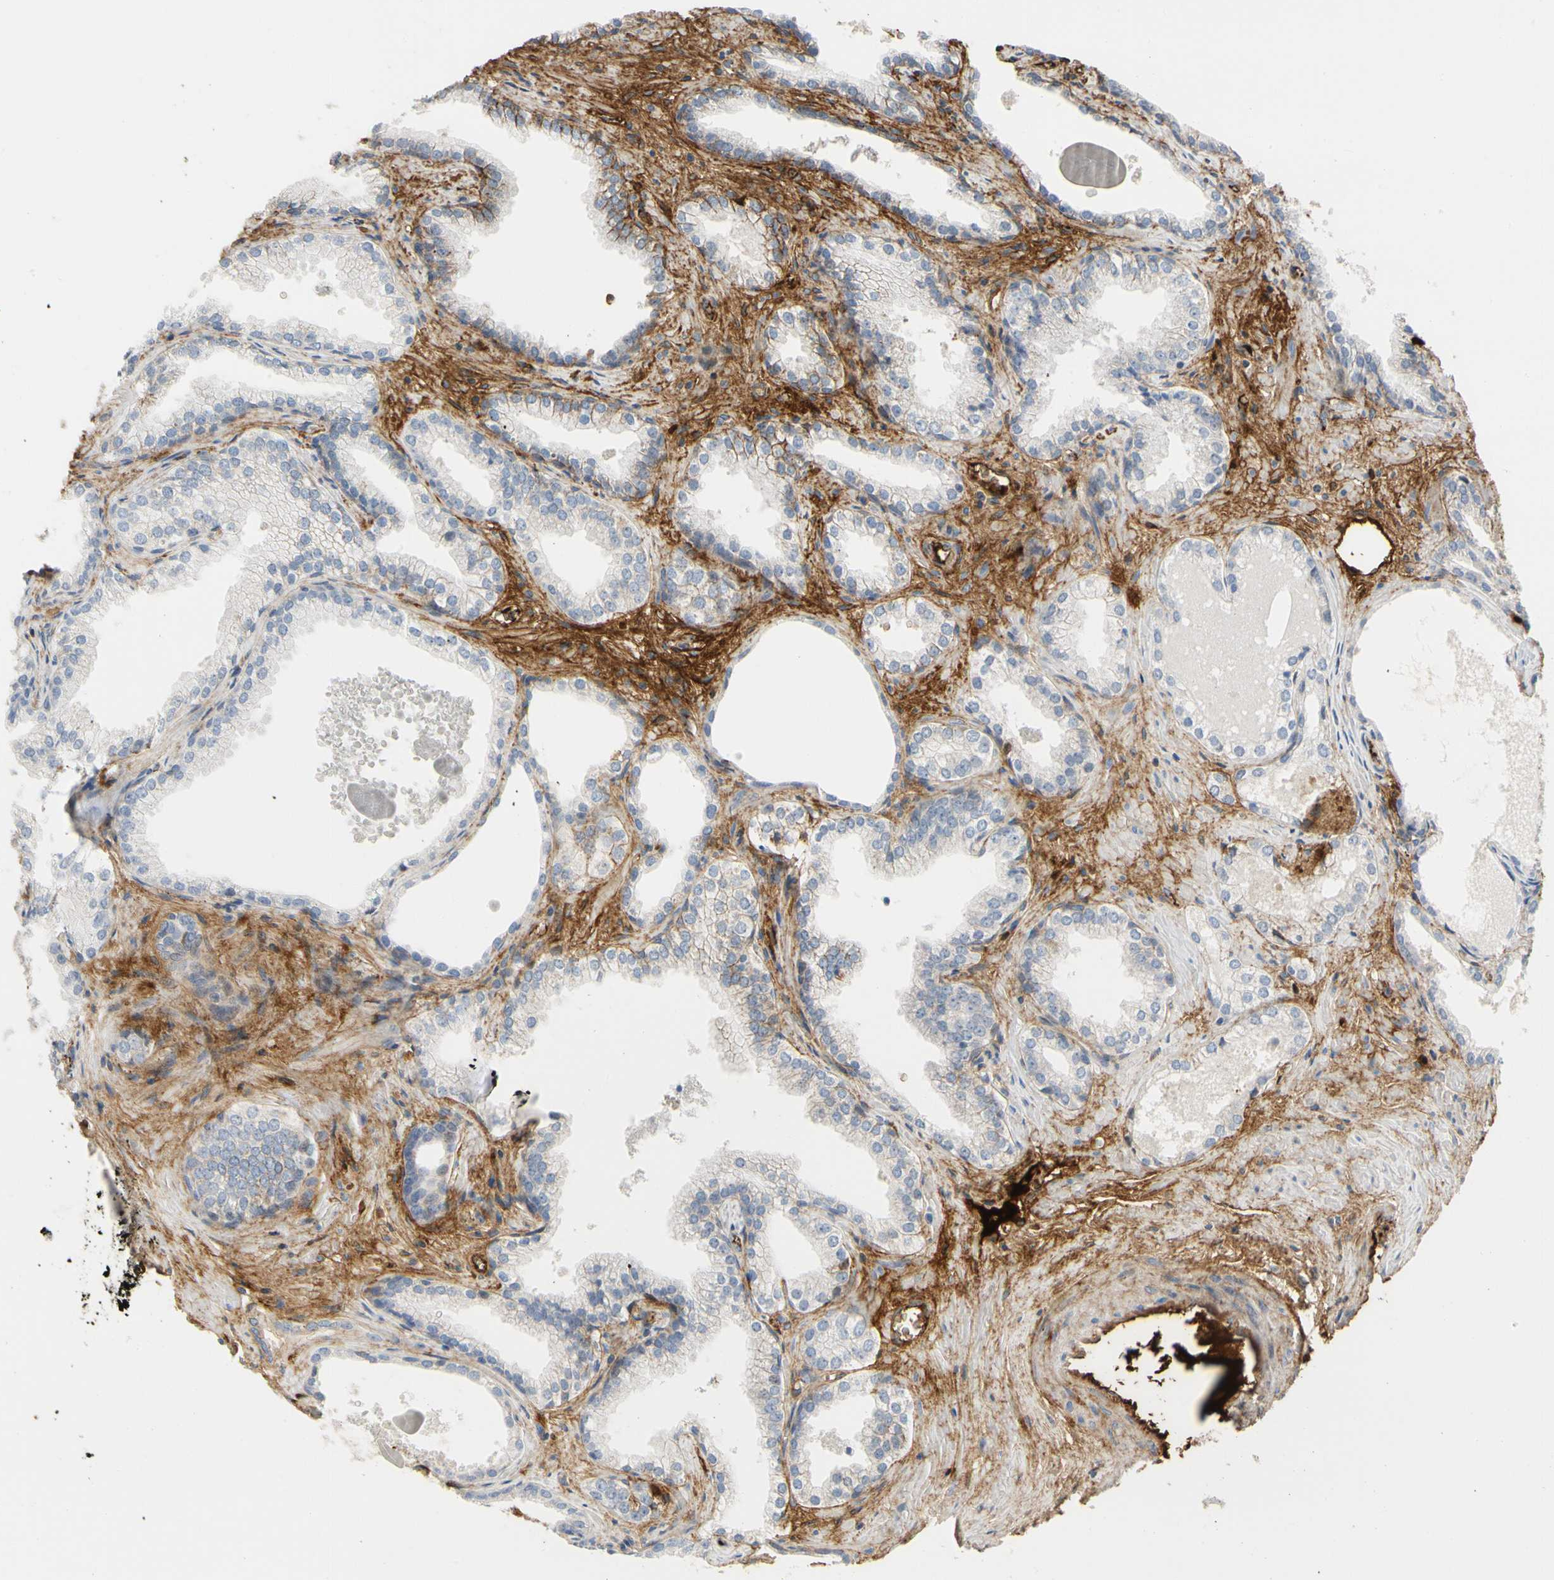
{"staining": {"intensity": "negative", "quantity": "none", "location": "none"}, "tissue": "prostate cancer", "cell_type": "Tumor cells", "image_type": "cancer", "snomed": [{"axis": "morphology", "description": "Adenocarcinoma, Low grade"}, {"axis": "topography", "description": "Prostate"}], "caption": "Prostate low-grade adenocarcinoma was stained to show a protein in brown. There is no significant expression in tumor cells.", "gene": "FGB", "patient": {"sex": "male", "age": 60}}